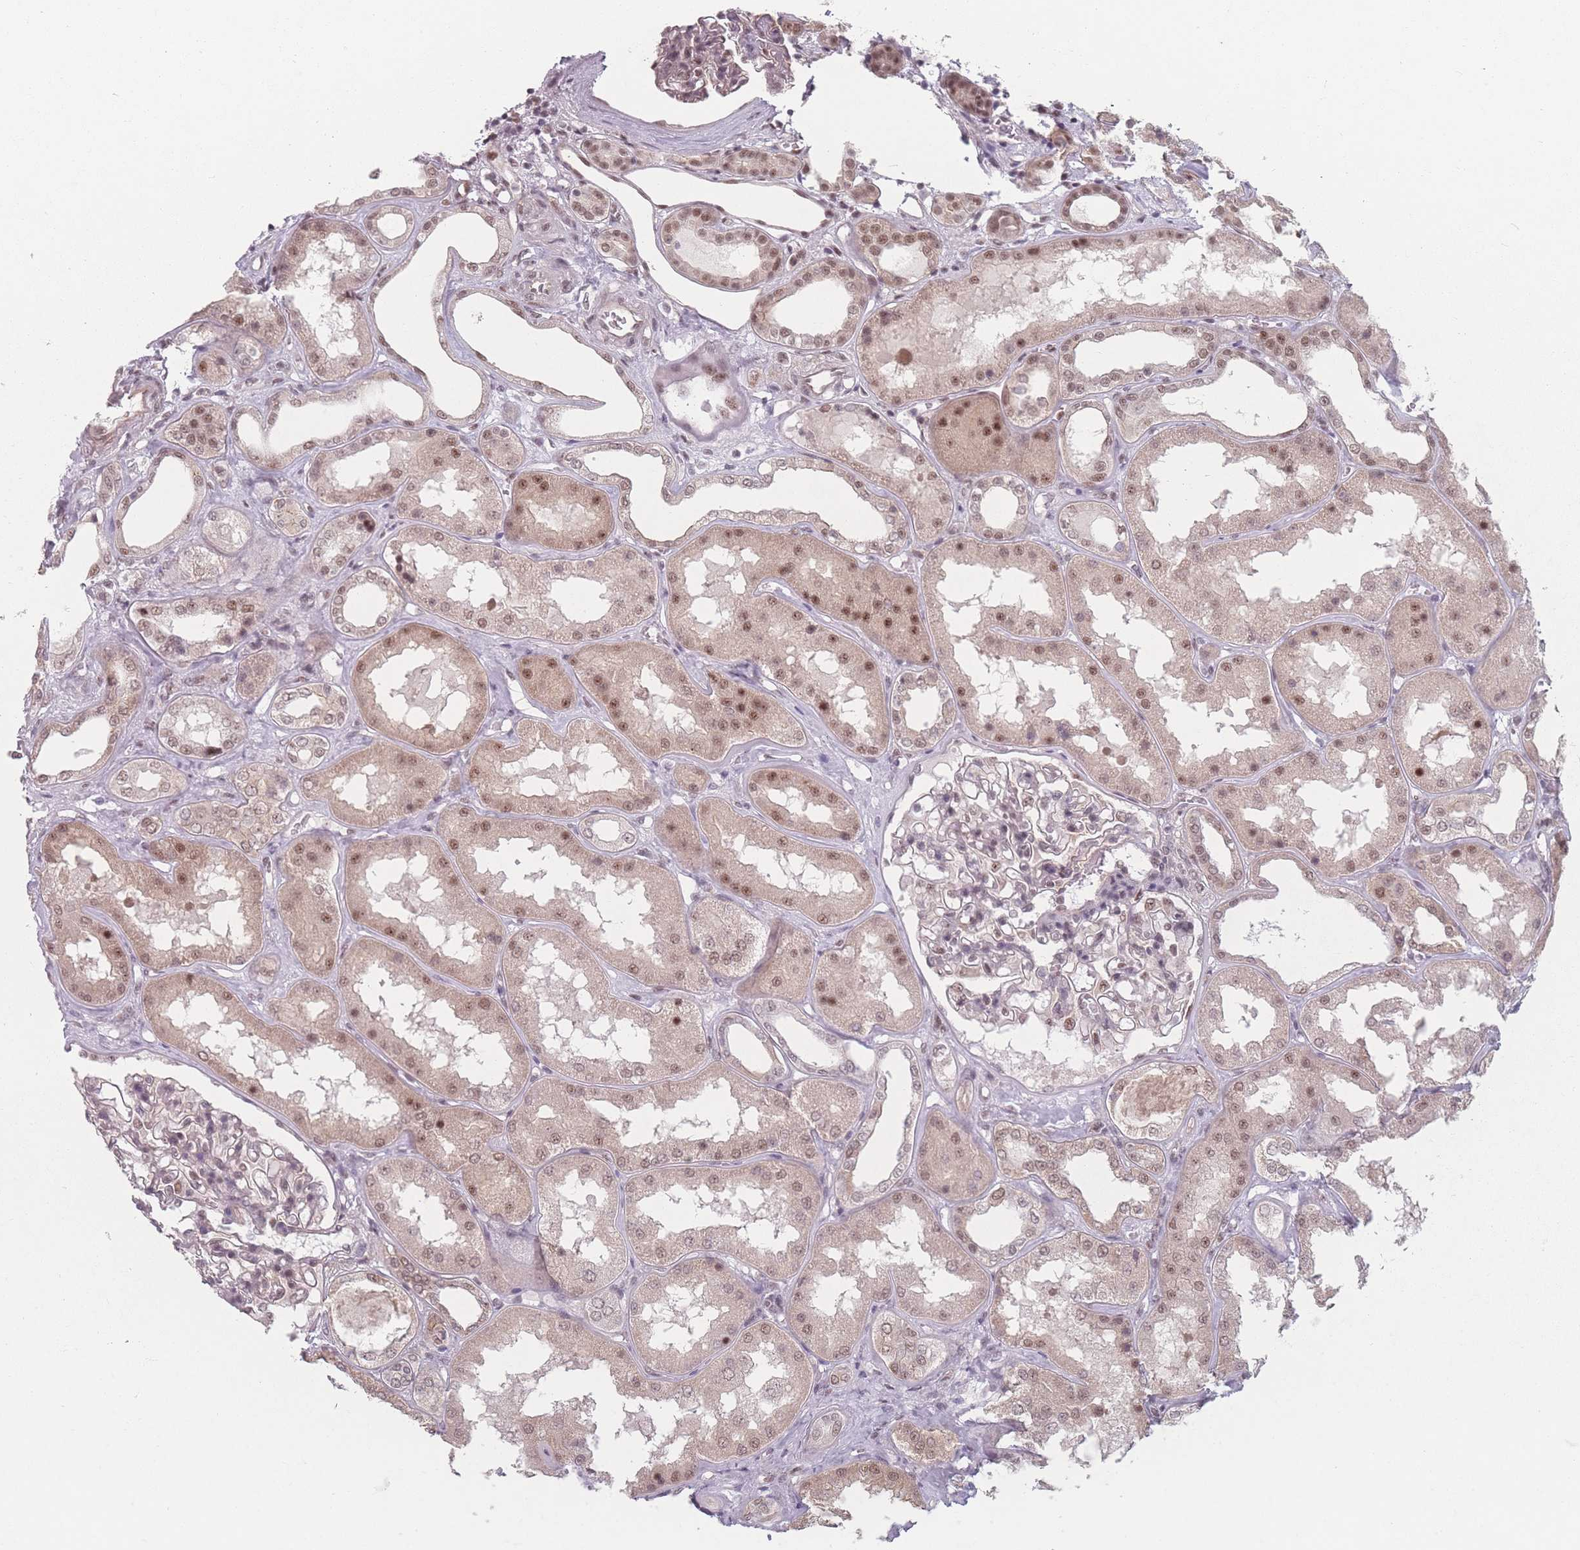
{"staining": {"intensity": "moderate", "quantity": "<25%", "location": "nuclear"}, "tissue": "kidney", "cell_type": "Cells in glomeruli", "image_type": "normal", "snomed": [{"axis": "morphology", "description": "Normal tissue, NOS"}, {"axis": "topography", "description": "Kidney"}], "caption": "Cells in glomeruli display low levels of moderate nuclear positivity in about <25% of cells in unremarkable kidney.", "gene": "ZC3H14", "patient": {"sex": "female", "age": 56}}